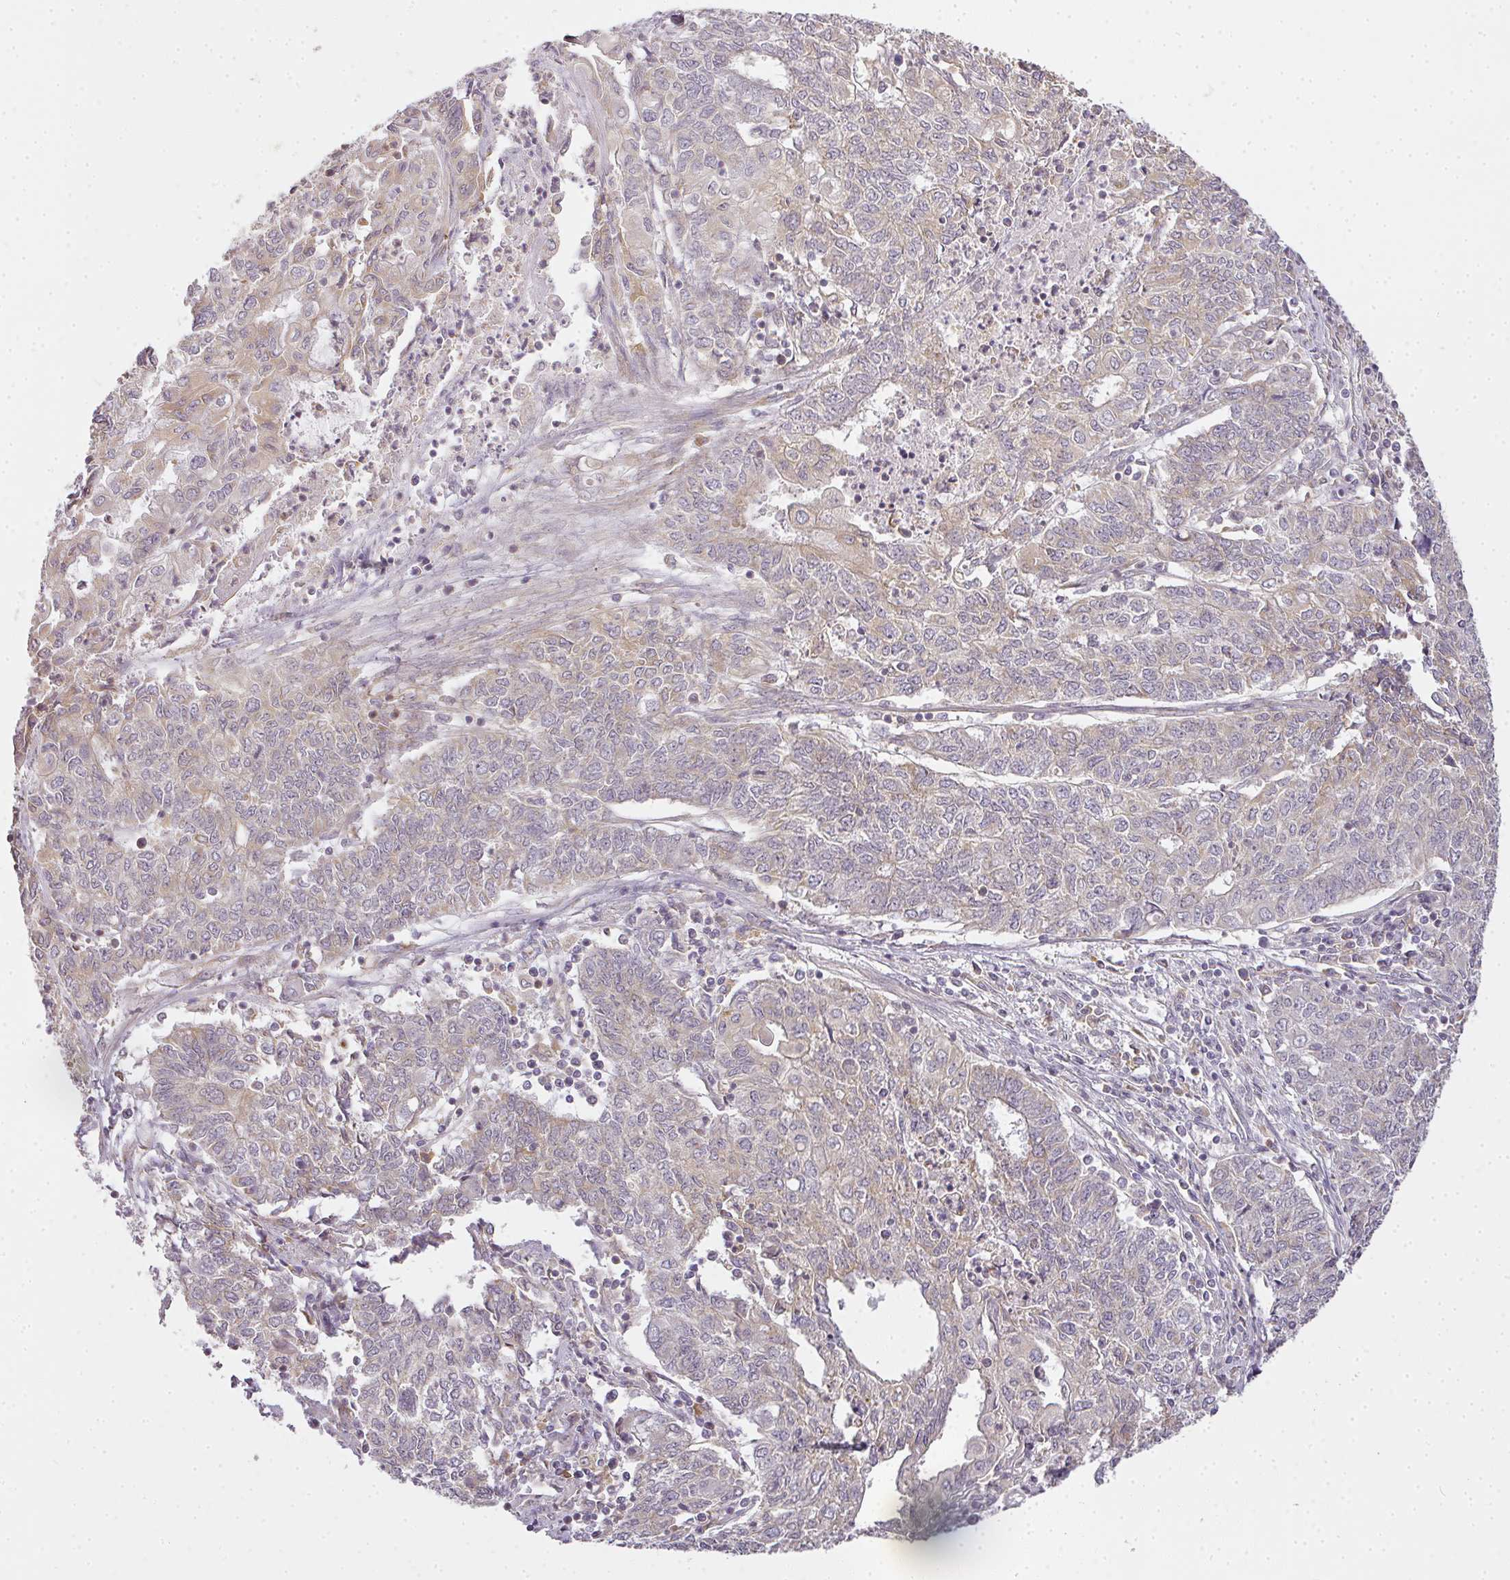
{"staining": {"intensity": "weak", "quantity": "<25%", "location": "cytoplasmic/membranous"}, "tissue": "endometrial cancer", "cell_type": "Tumor cells", "image_type": "cancer", "snomed": [{"axis": "morphology", "description": "Adenocarcinoma, NOS"}, {"axis": "topography", "description": "Endometrium"}], "caption": "IHC of endometrial cancer (adenocarcinoma) demonstrates no positivity in tumor cells.", "gene": "MED19", "patient": {"sex": "female", "age": 54}}